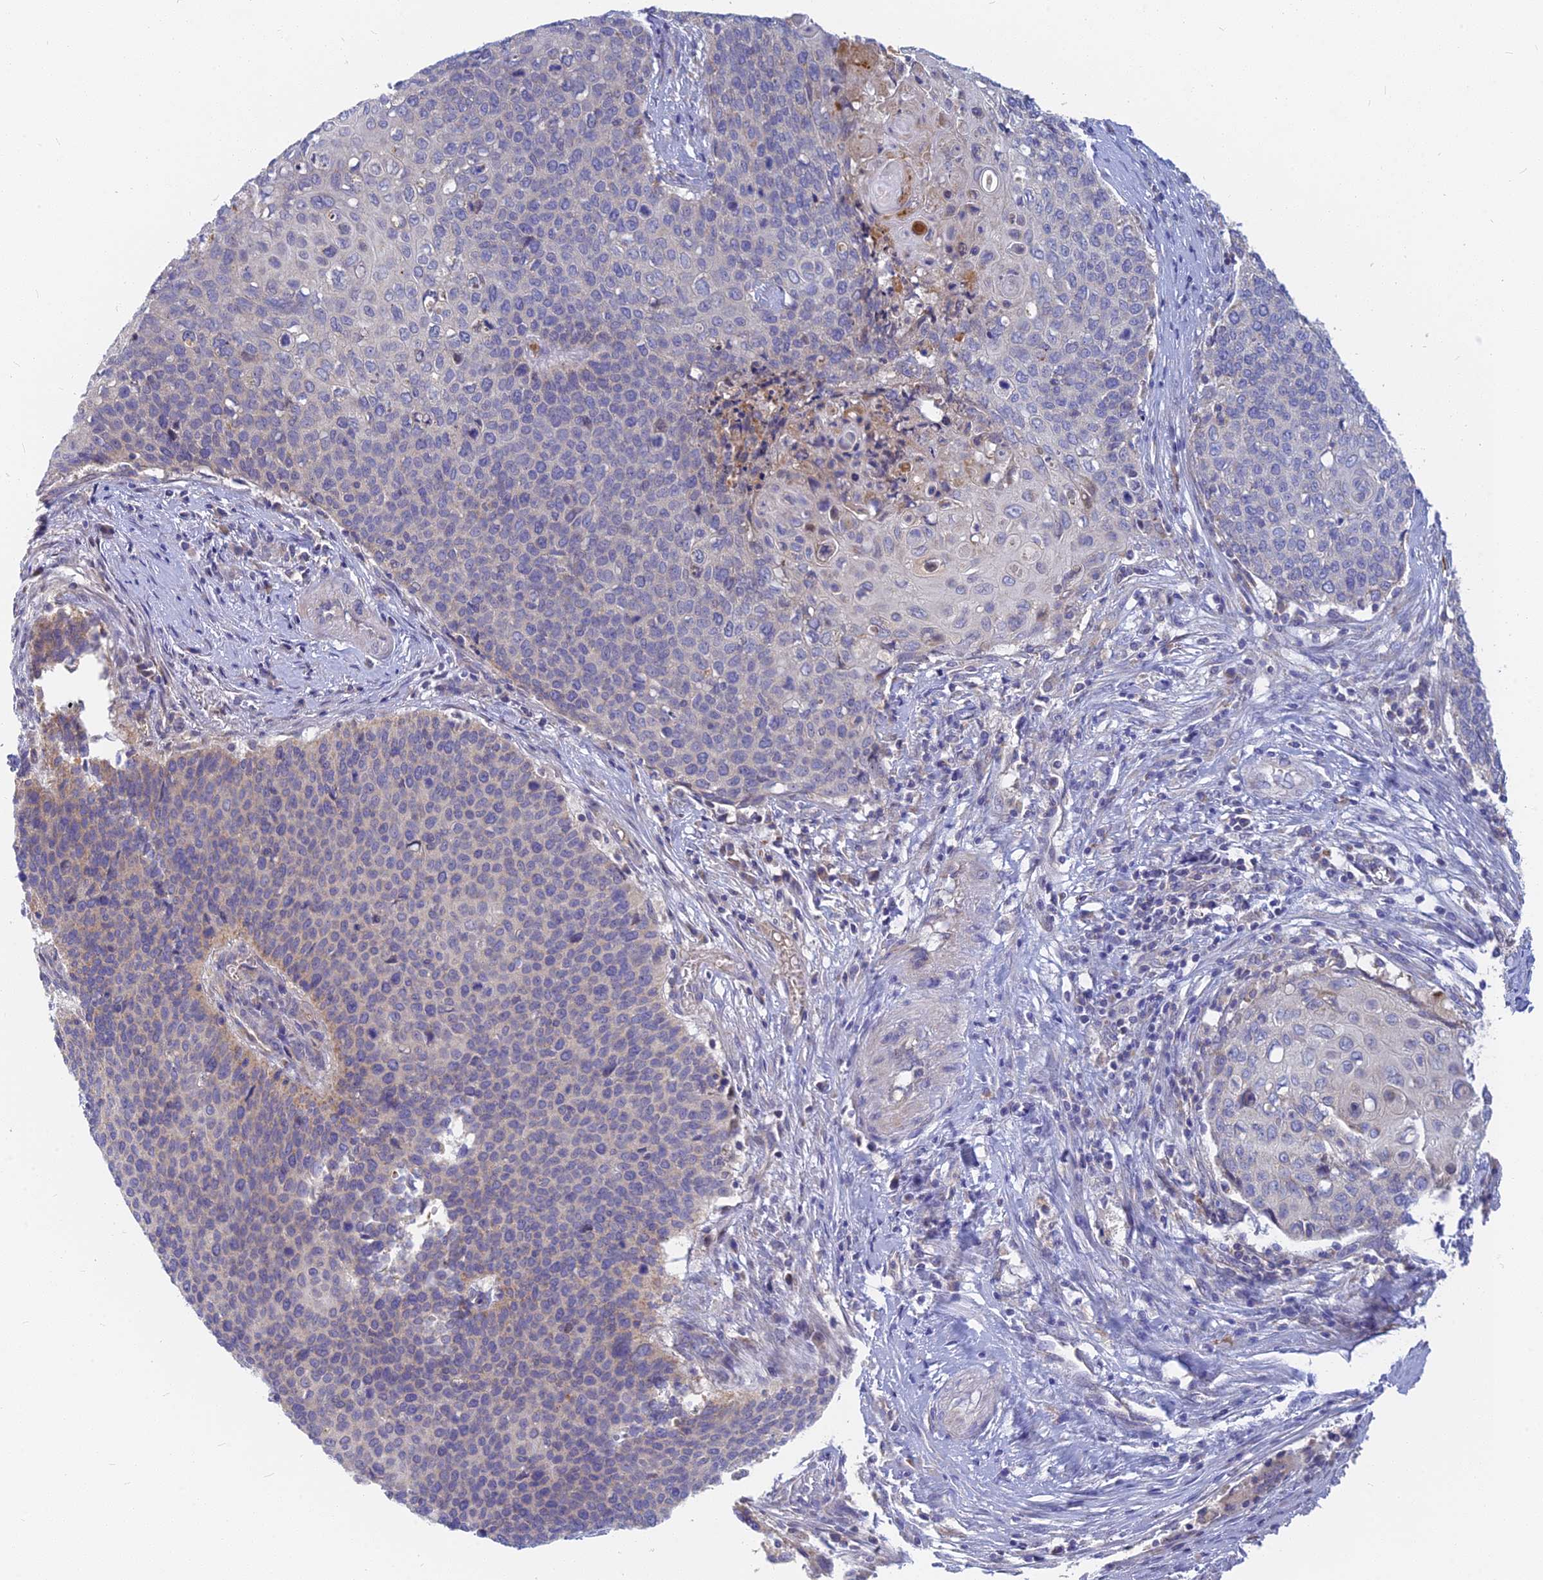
{"staining": {"intensity": "negative", "quantity": "none", "location": "none"}, "tissue": "cervical cancer", "cell_type": "Tumor cells", "image_type": "cancer", "snomed": [{"axis": "morphology", "description": "Squamous cell carcinoma, NOS"}, {"axis": "topography", "description": "Cervix"}], "caption": "An image of cervical squamous cell carcinoma stained for a protein demonstrates no brown staining in tumor cells. (DAB (3,3'-diaminobenzidine) immunohistochemistry (IHC) visualized using brightfield microscopy, high magnification).", "gene": "CACNA1B", "patient": {"sex": "female", "age": 39}}